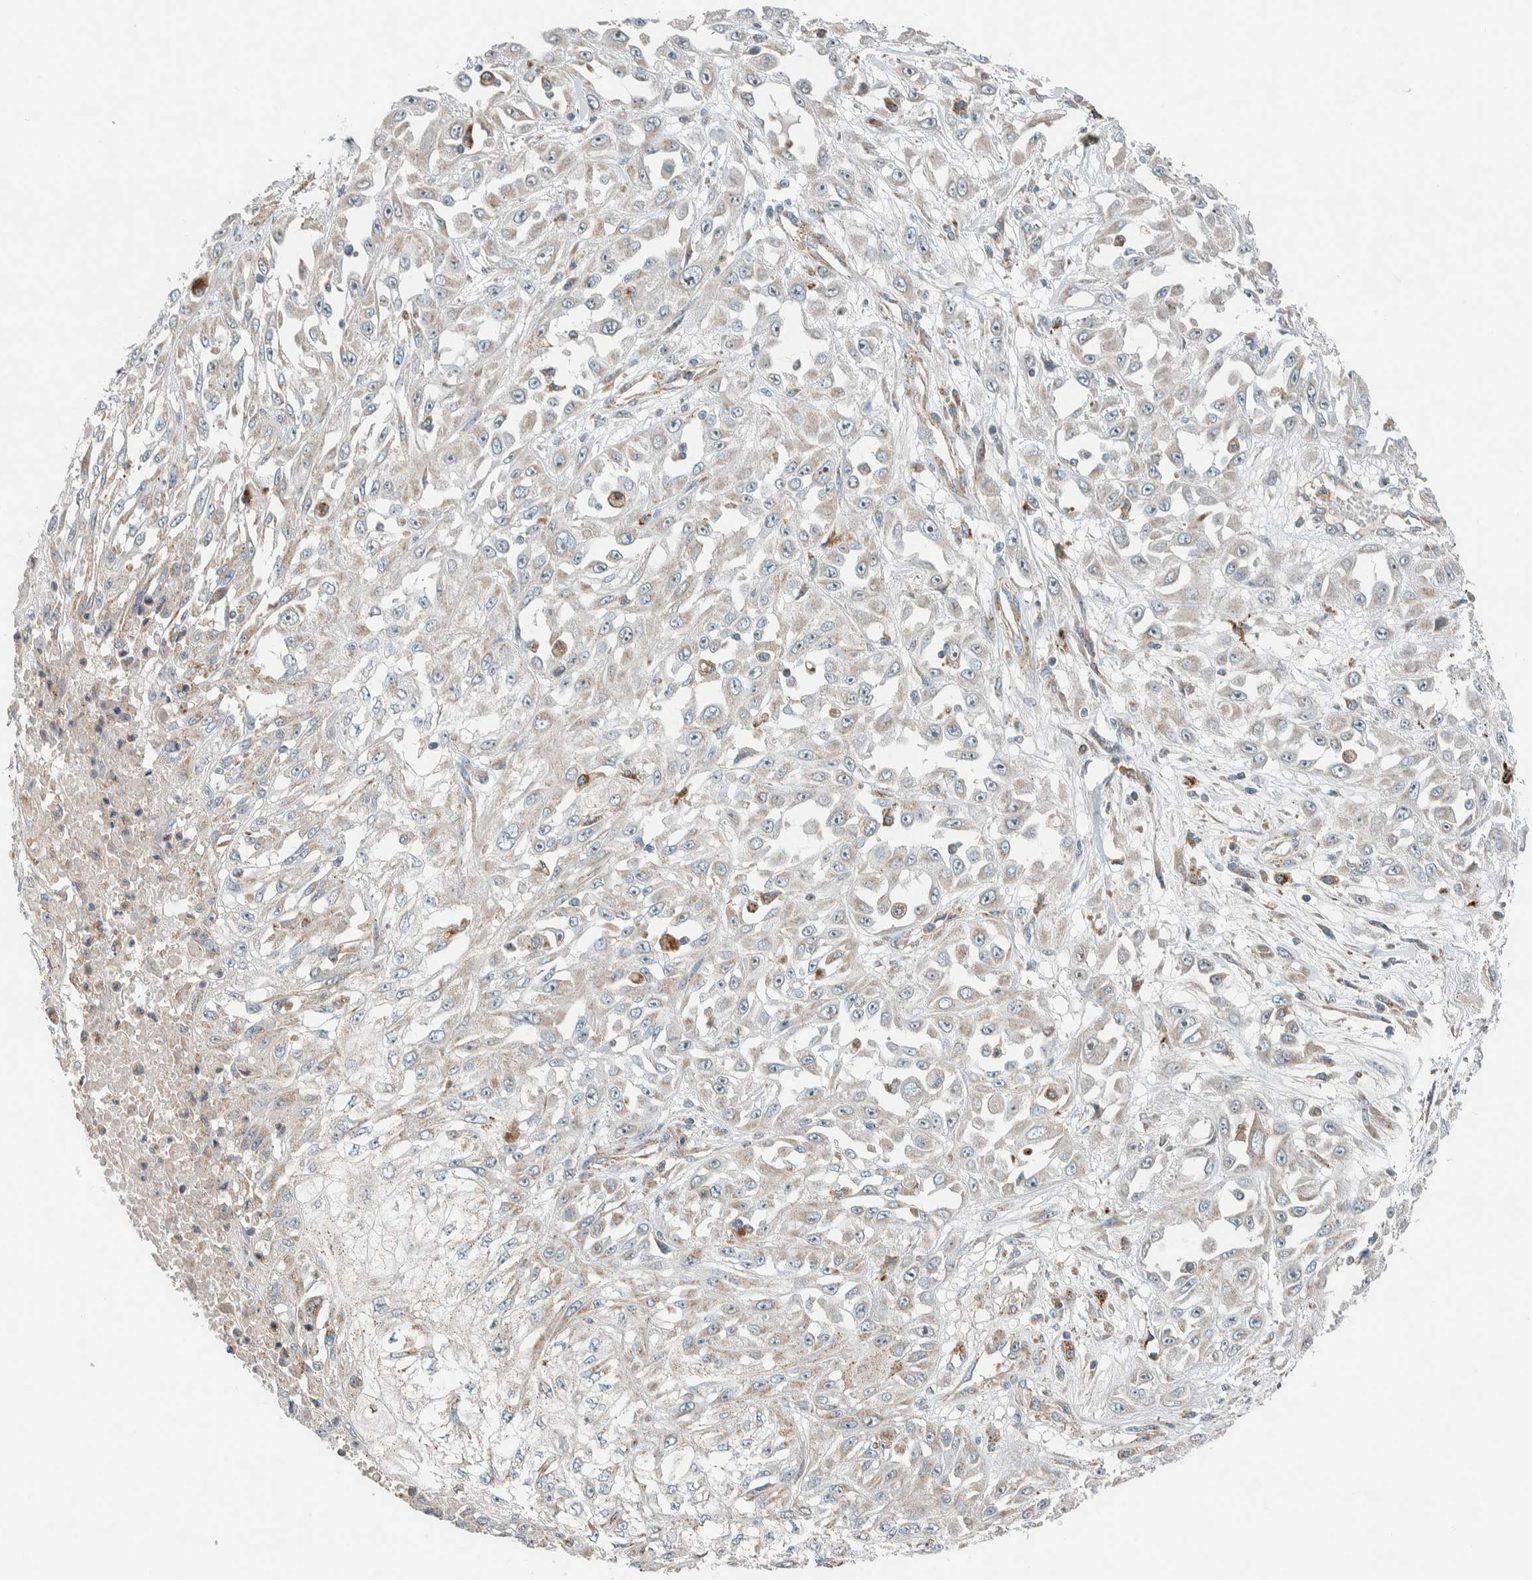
{"staining": {"intensity": "negative", "quantity": "none", "location": "none"}, "tissue": "skin cancer", "cell_type": "Tumor cells", "image_type": "cancer", "snomed": [{"axis": "morphology", "description": "Squamous cell carcinoma, NOS"}, {"axis": "morphology", "description": "Squamous cell carcinoma, metastatic, NOS"}, {"axis": "topography", "description": "Skin"}, {"axis": "topography", "description": "Lymph node"}], "caption": "Squamous cell carcinoma (skin) stained for a protein using IHC exhibits no expression tumor cells.", "gene": "SLFN12L", "patient": {"sex": "male", "age": 75}}